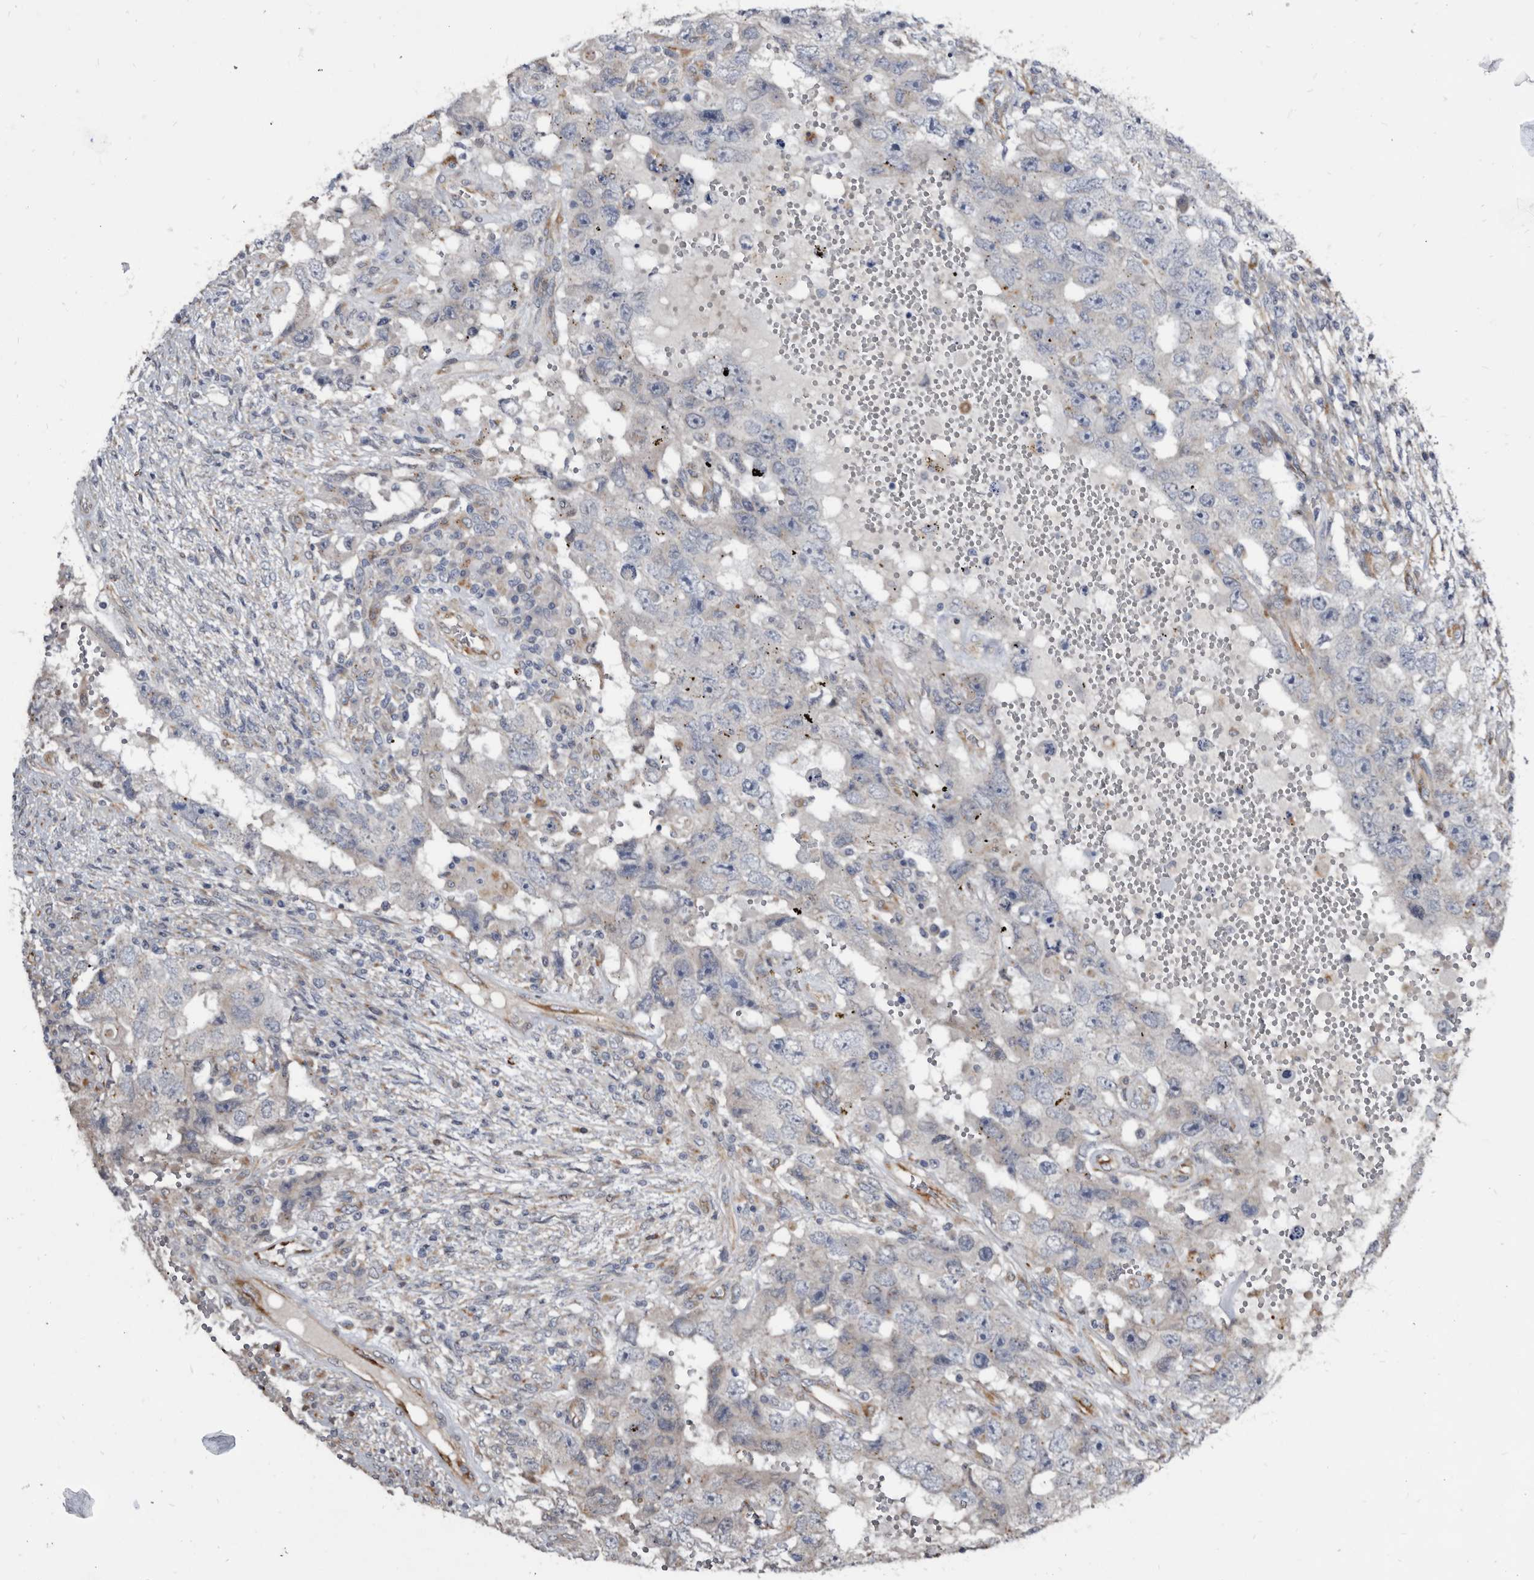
{"staining": {"intensity": "negative", "quantity": "none", "location": "none"}, "tissue": "testis cancer", "cell_type": "Tumor cells", "image_type": "cancer", "snomed": [{"axis": "morphology", "description": "Carcinoma, Embryonal, NOS"}, {"axis": "topography", "description": "Testis"}], "caption": "Immunohistochemistry of human embryonal carcinoma (testis) reveals no positivity in tumor cells.", "gene": "CTSA", "patient": {"sex": "male", "age": 26}}